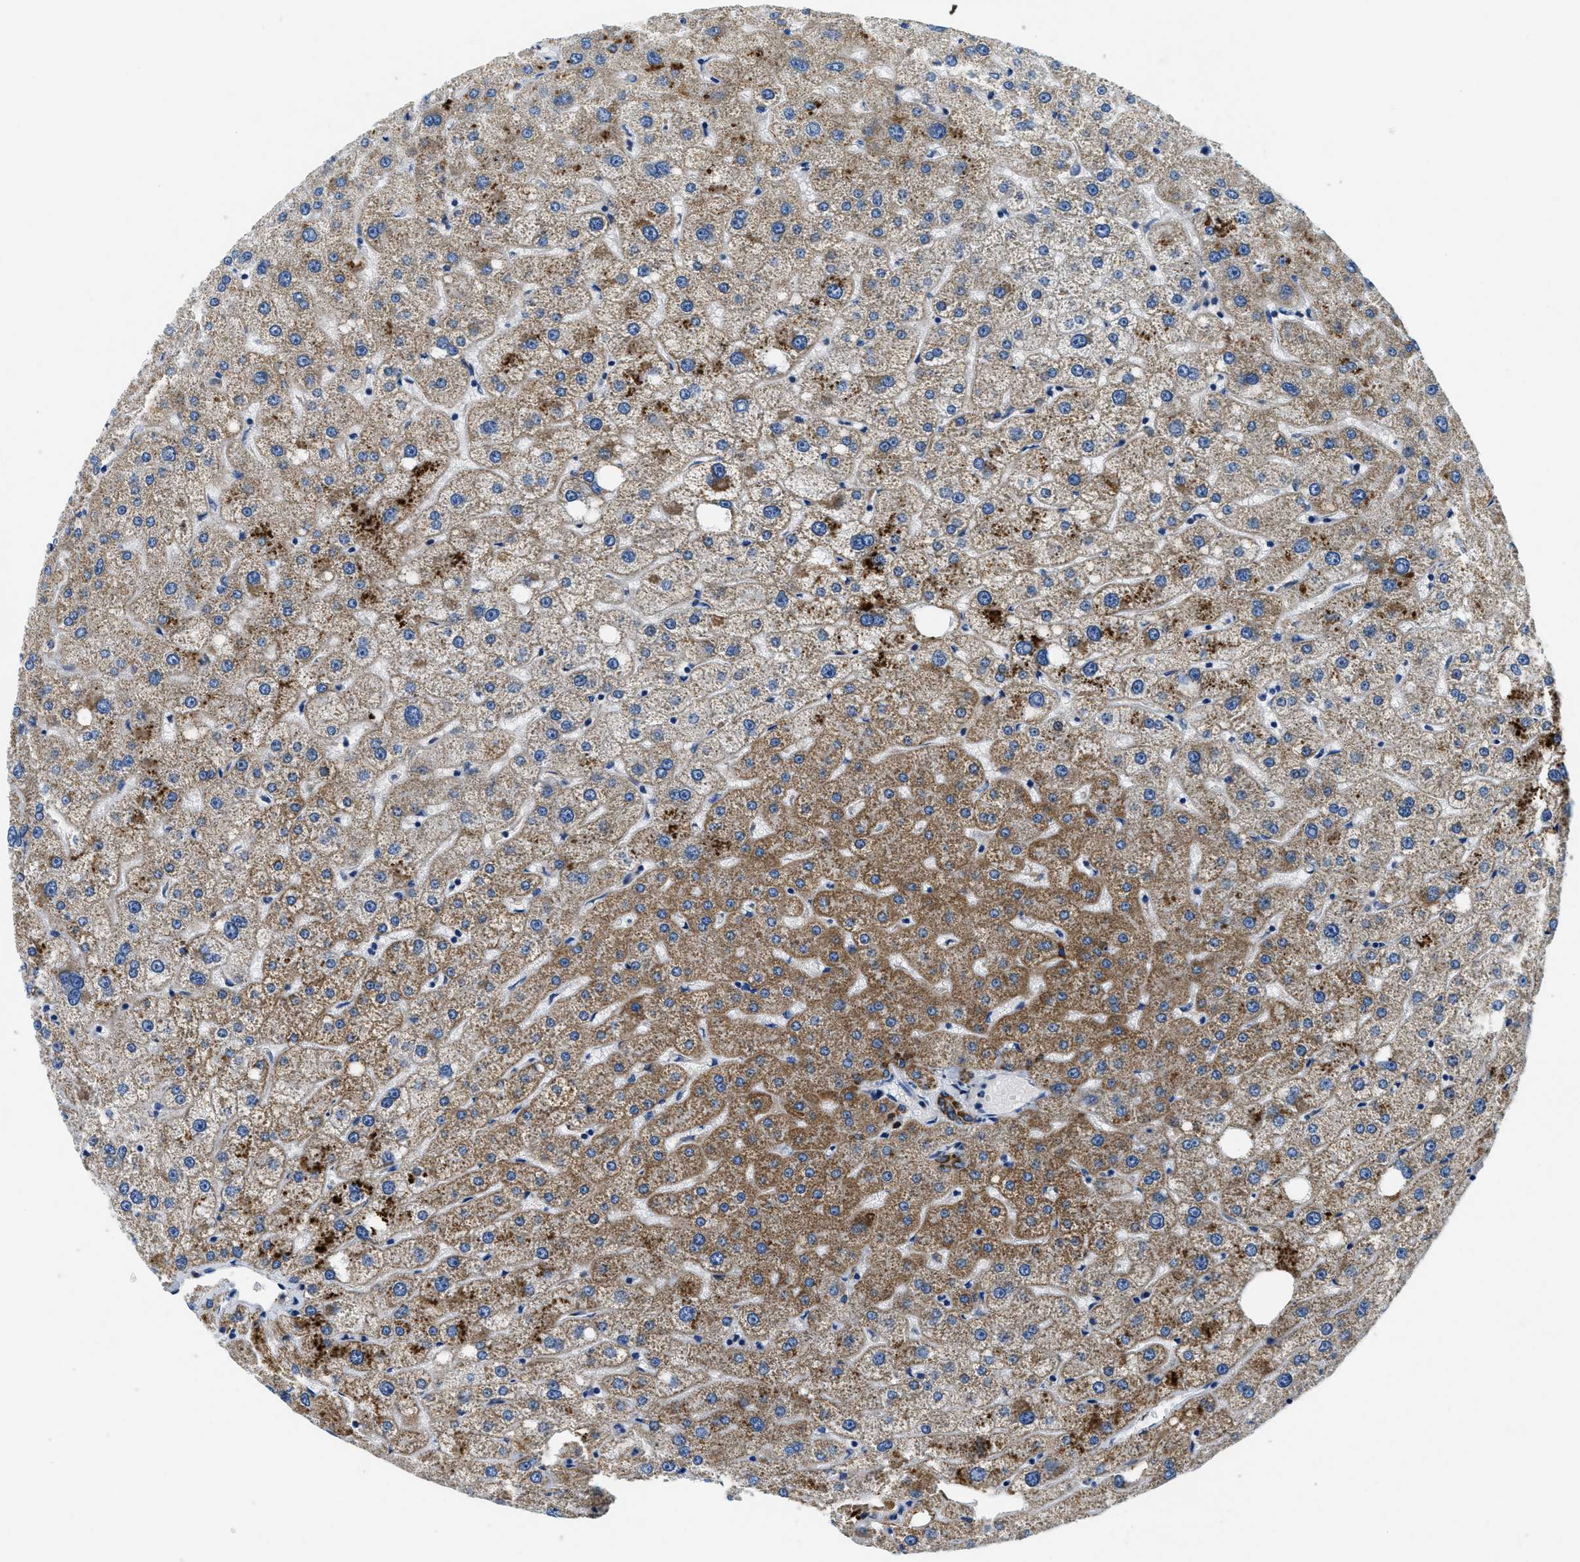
{"staining": {"intensity": "strong", "quantity": "<25%", "location": "cytoplasmic/membranous"}, "tissue": "liver", "cell_type": "Cholangiocytes", "image_type": "normal", "snomed": [{"axis": "morphology", "description": "Normal tissue, NOS"}, {"axis": "topography", "description": "Liver"}], "caption": "High-power microscopy captured an immunohistochemistry micrograph of benign liver, revealing strong cytoplasmic/membranous expression in about <25% of cholangiocytes. The staining is performed using DAB (3,3'-diaminobenzidine) brown chromogen to label protein expression. The nuclei are counter-stained blue using hematoxylin.", "gene": "SAMD4B", "patient": {"sex": "male", "age": 73}}